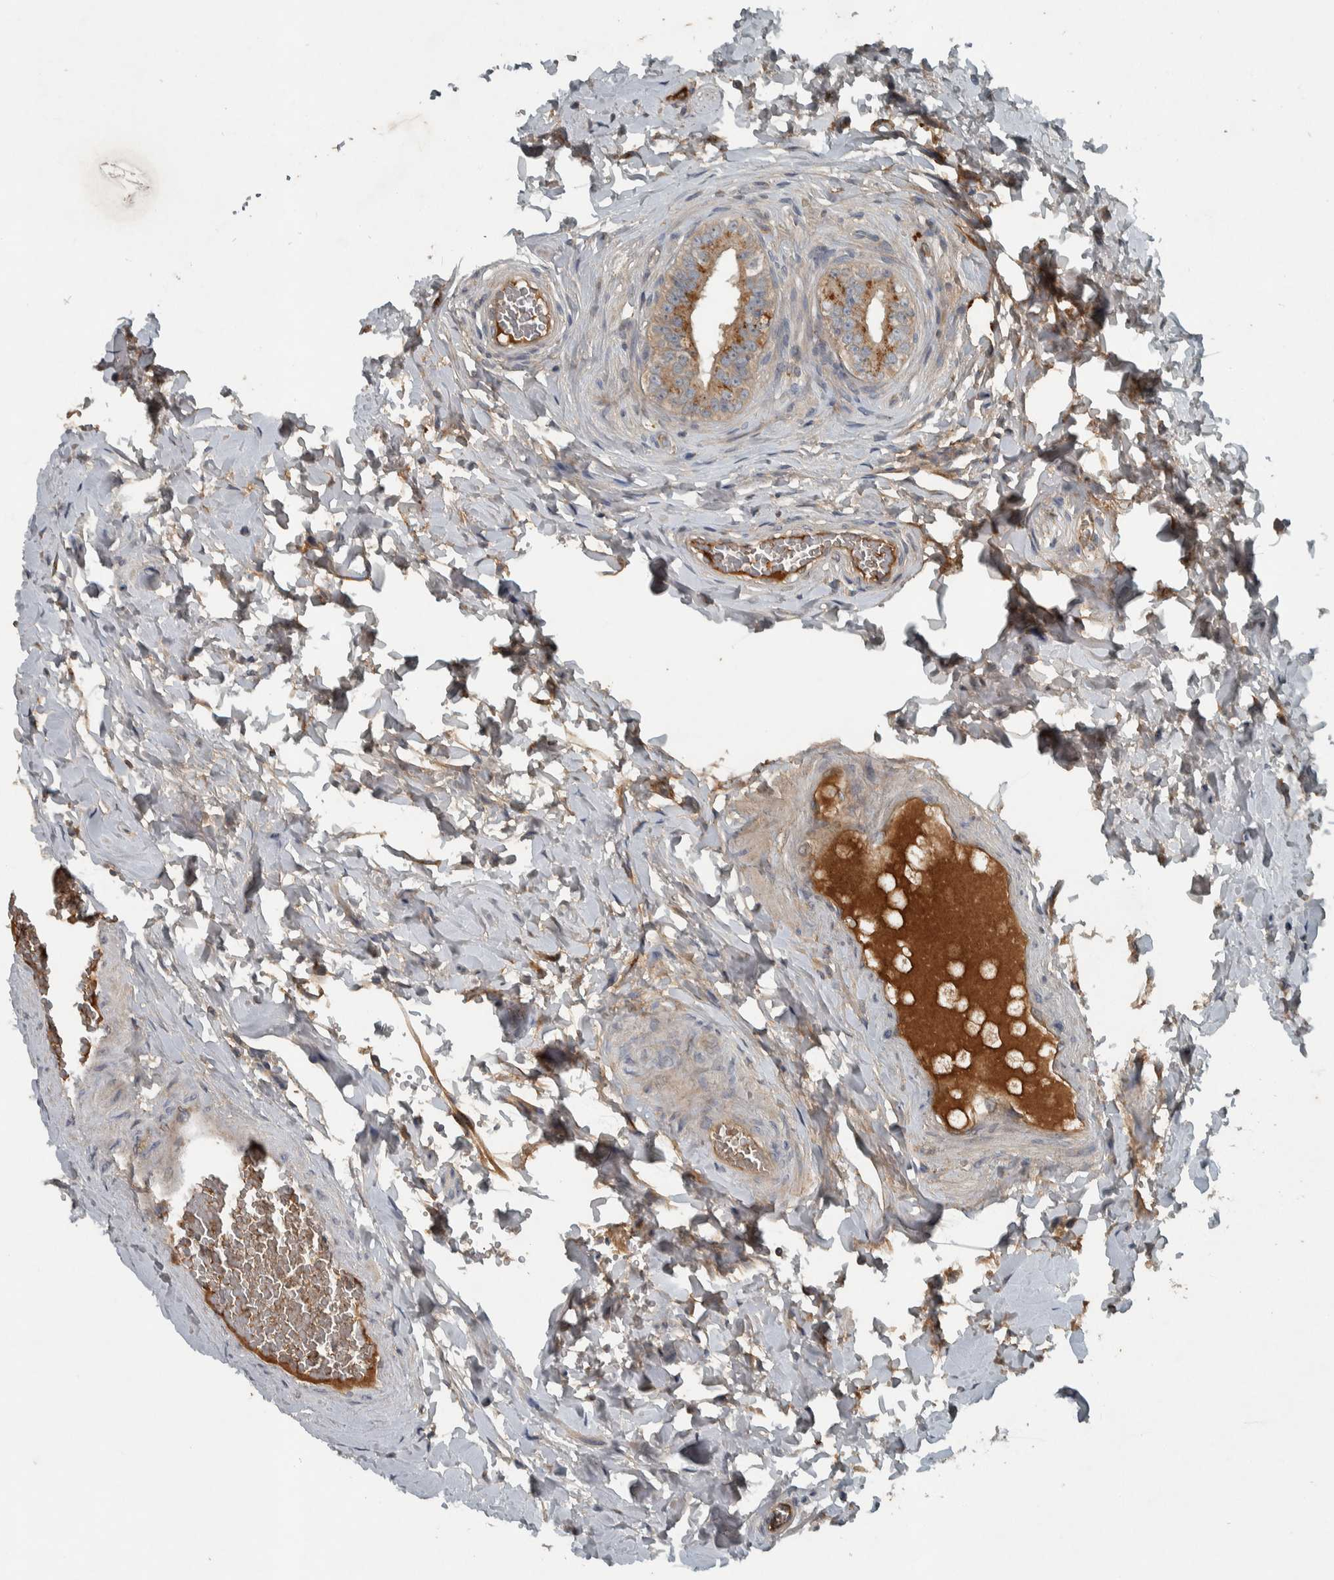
{"staining": {"intensity": "weak", "quantity": ">75%", "location": "cytoplasmic/membranous"}, "tissue": "epididymis", "cell_type": "Glandular cells", "image_type": "normal", "snomed": [{"axis": "morphology", "description": "Normal tissue, NOS"}, {"axis": "topography", "description": "Testis"}, {"axis": "topography", "description": "Epididymis"}], "caption": "The photomicrograph displays a brown stain indicating the presence of a protein in the cytoplasmic/membranous of glandular cells in epididymis.", "gene": "CLCN2", "patient": {"sex": "male", "age": 36}}